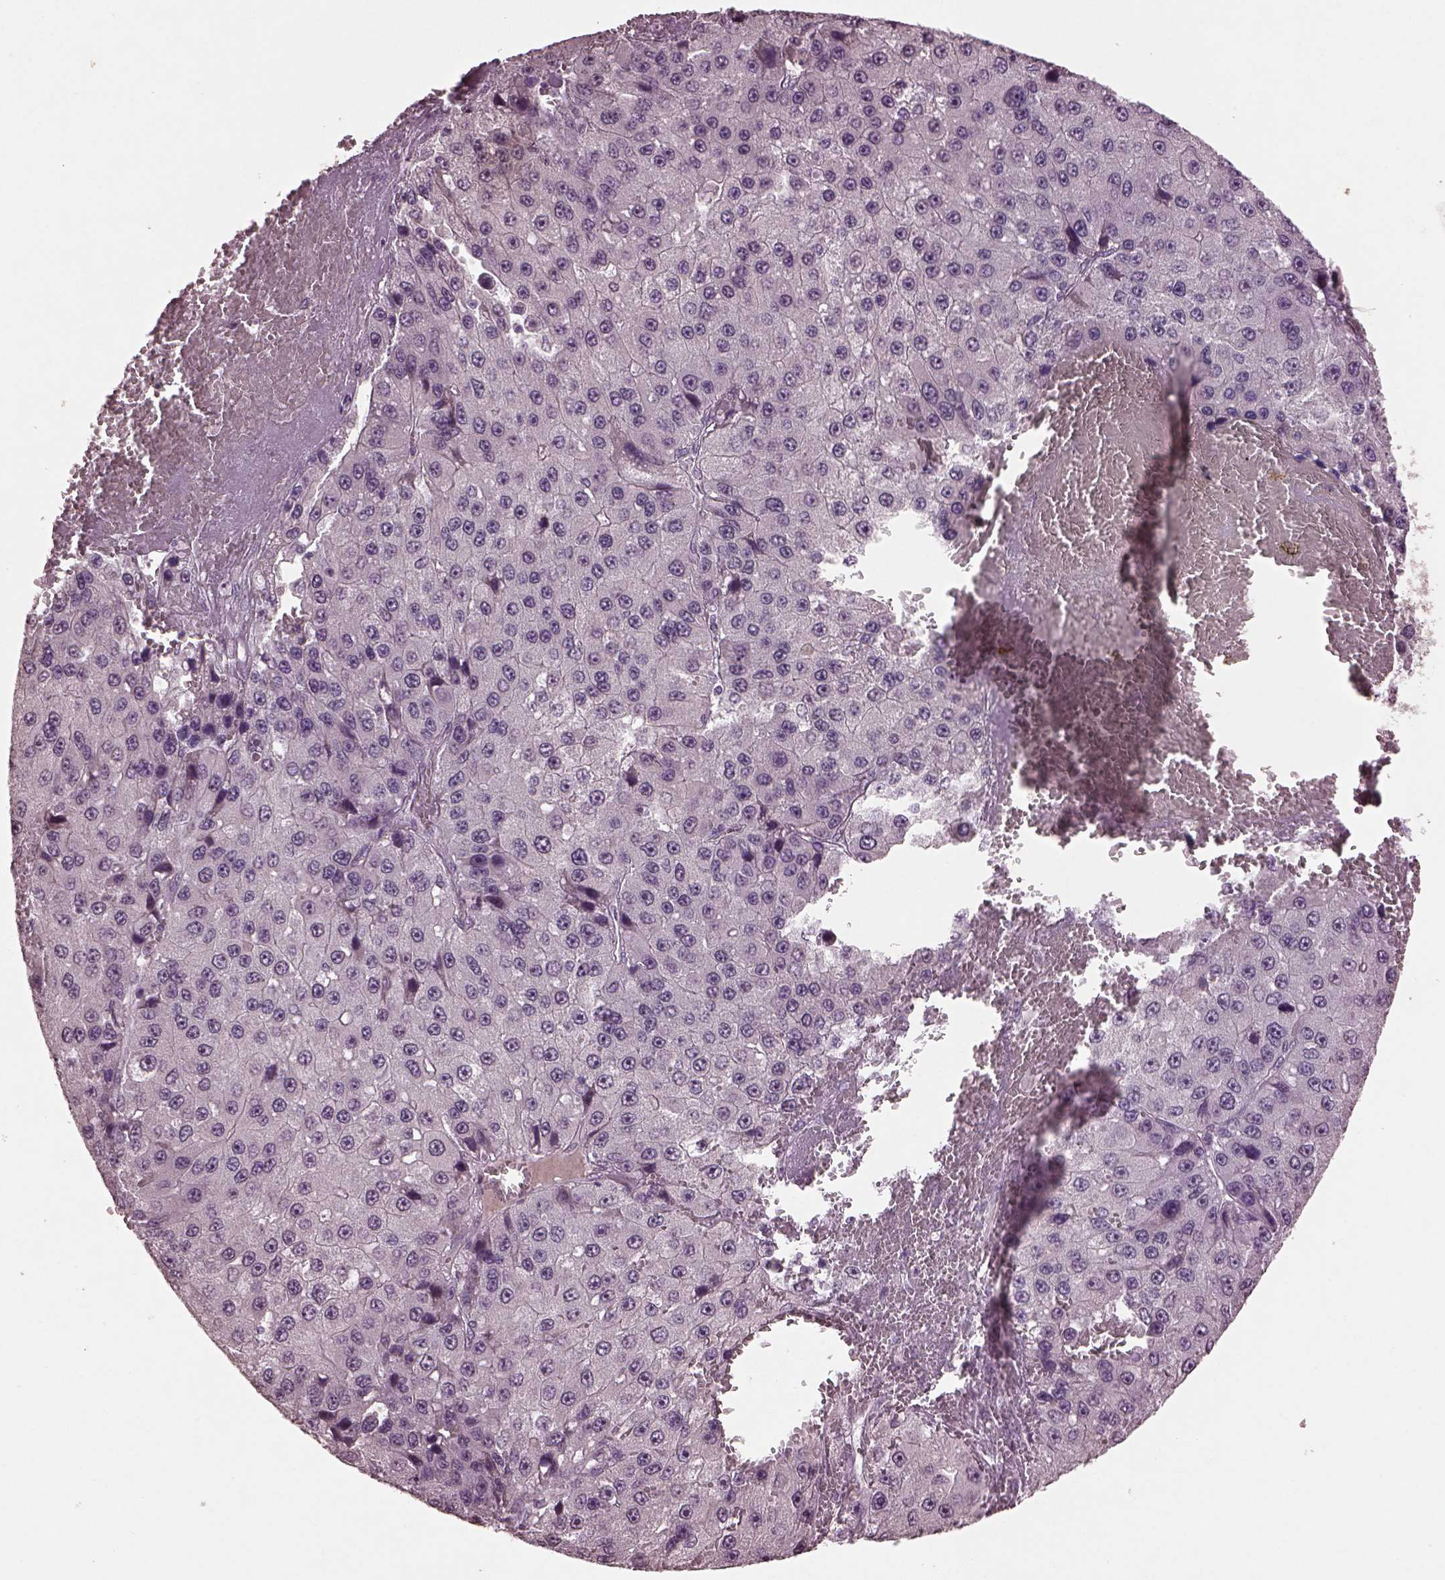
{"staining": {"intensity": "negative", "quantity": "none", "location": "none"}, "tissue": "liver cancer", "cell_type": "Tumor cells", "image_type": "cancer", "snomed": [{"axis": "morphology", "description": "Carcinoma, Hepatocellular, NOS"}, {"axis": "topography", "description": "Liver"}], "caption": "Immunohistochemical staining of hepatocellular carcinoma (liver) reveals no significant expression in tumor cells.", "gene": "IL18RAP", "patient": {"sex": "female", "age": 73}}